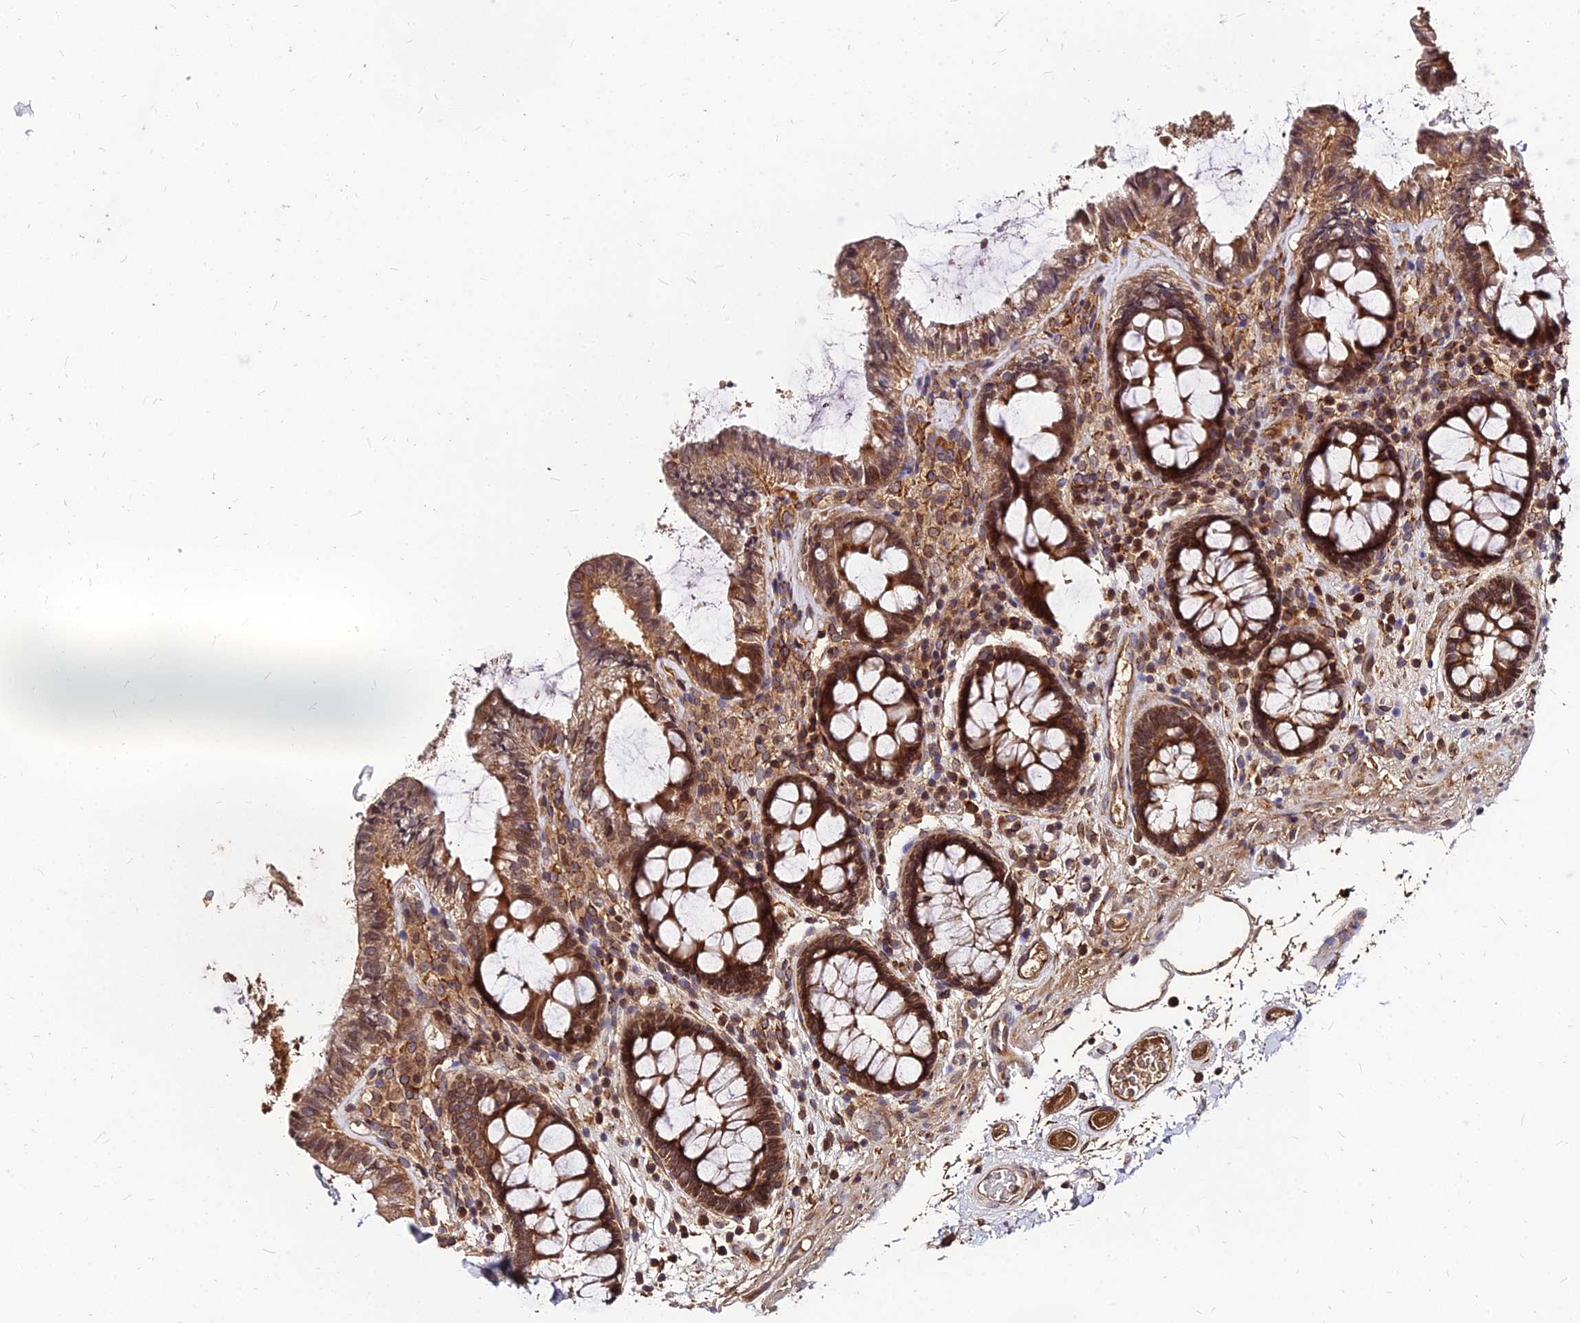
{"staining": {"intensity": "moderate", "quantity": ">75%", "location": "cytoplasmic/membranous"}, "tissue": "colon", "cell_type": "Endothelial cells", "image_type": "normal", "snomed": [{"axis": "morphology", "description": "Normal tissue, NOS"}, {"axis": "topography", "description": "Colon"}], "caption": "Endothelial cells exhibit moderate cytoplasmic/membranous expression in approximately >75% of cells in normal colon.", "gene": "PDE4D", "patient": {"sex": "male", "age": 84}}